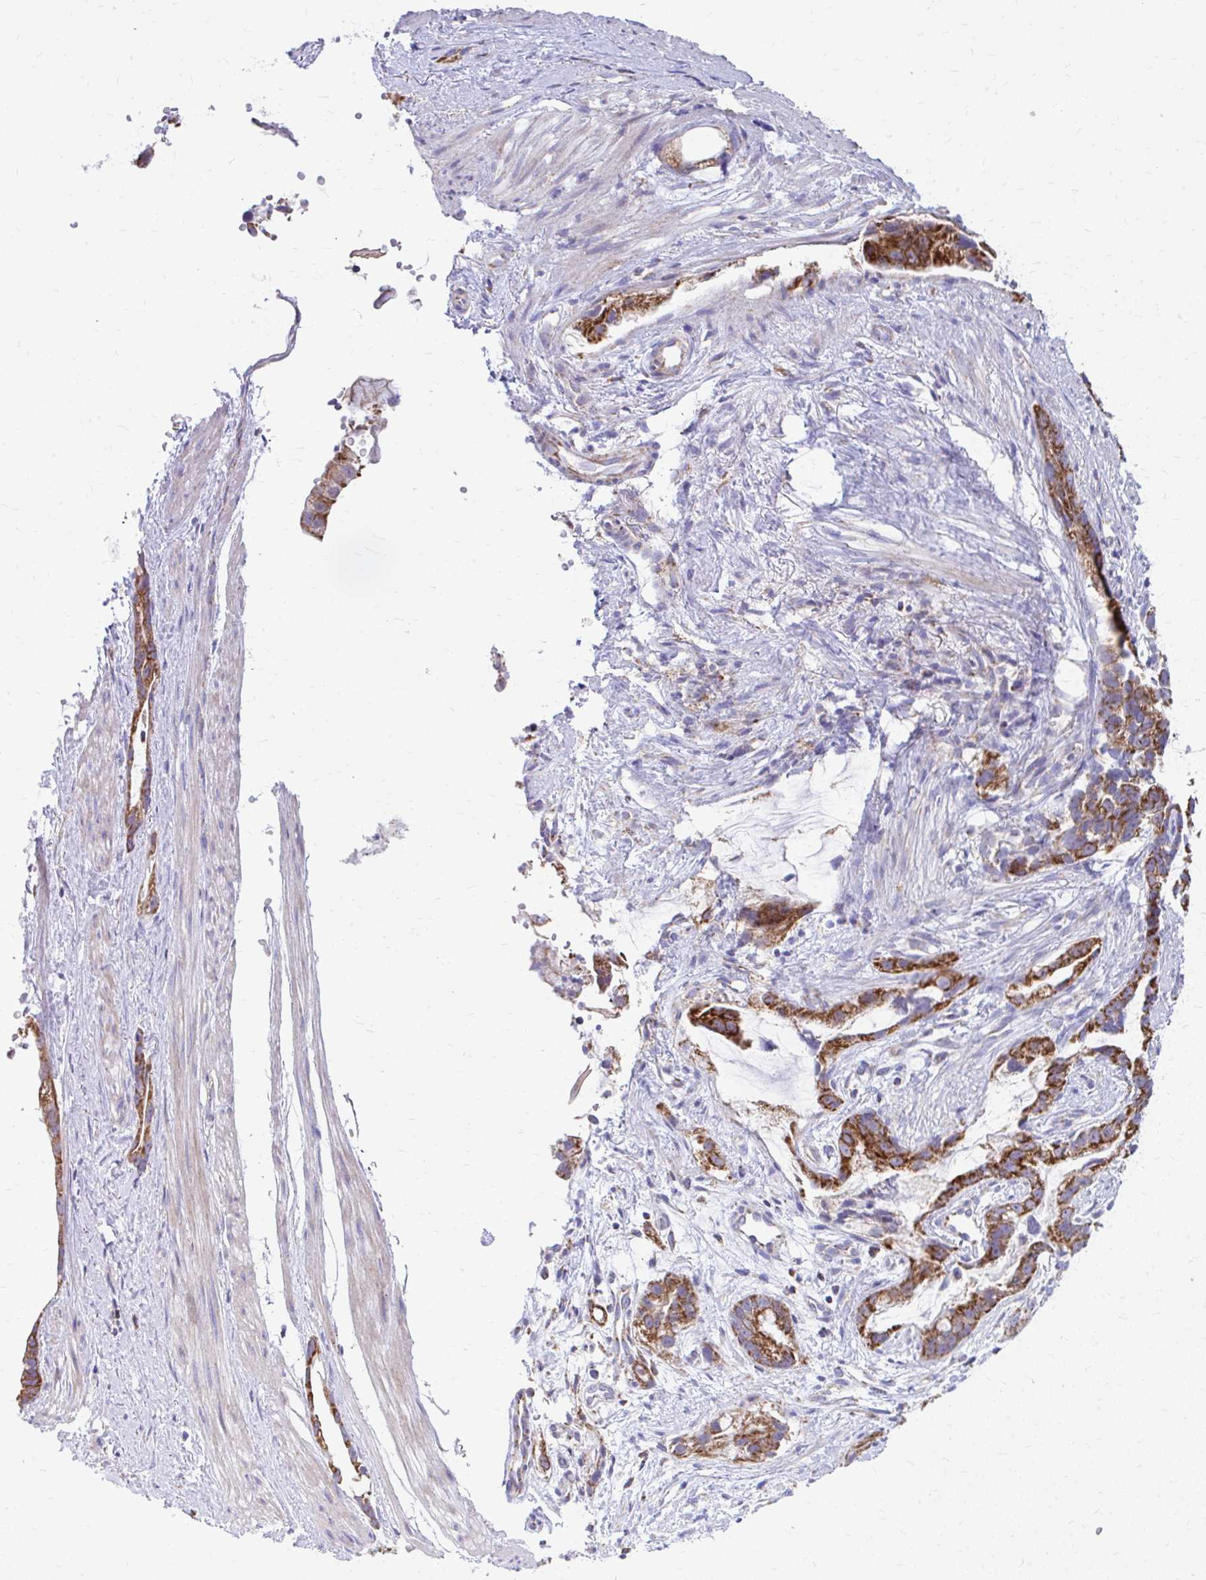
{"staining": {"intensity": "strong", "quantity": ">75%", "location": "cytoplasmic/membranous"}, "tissue": "stomach cancer", "cell_type": "Tumor cells", "image_type": "cancer", "snomed": [{"axis": "morphology", "description": "Adenocarcinoma, NOS"}, {"axis": "topography", "description": "Stomach"}], "caption": "A high-resolution photomicrograph shows IHC staining of stomach adenocarcinoma, which reveals strong cytoplasmic/membranous positivity in approximately >75% of tumor cells. (DAB = brown stain, brightfield microscopy at high magnification).", "gene": "MRPL19", "patient": {"sex": "male", "age": 55}}